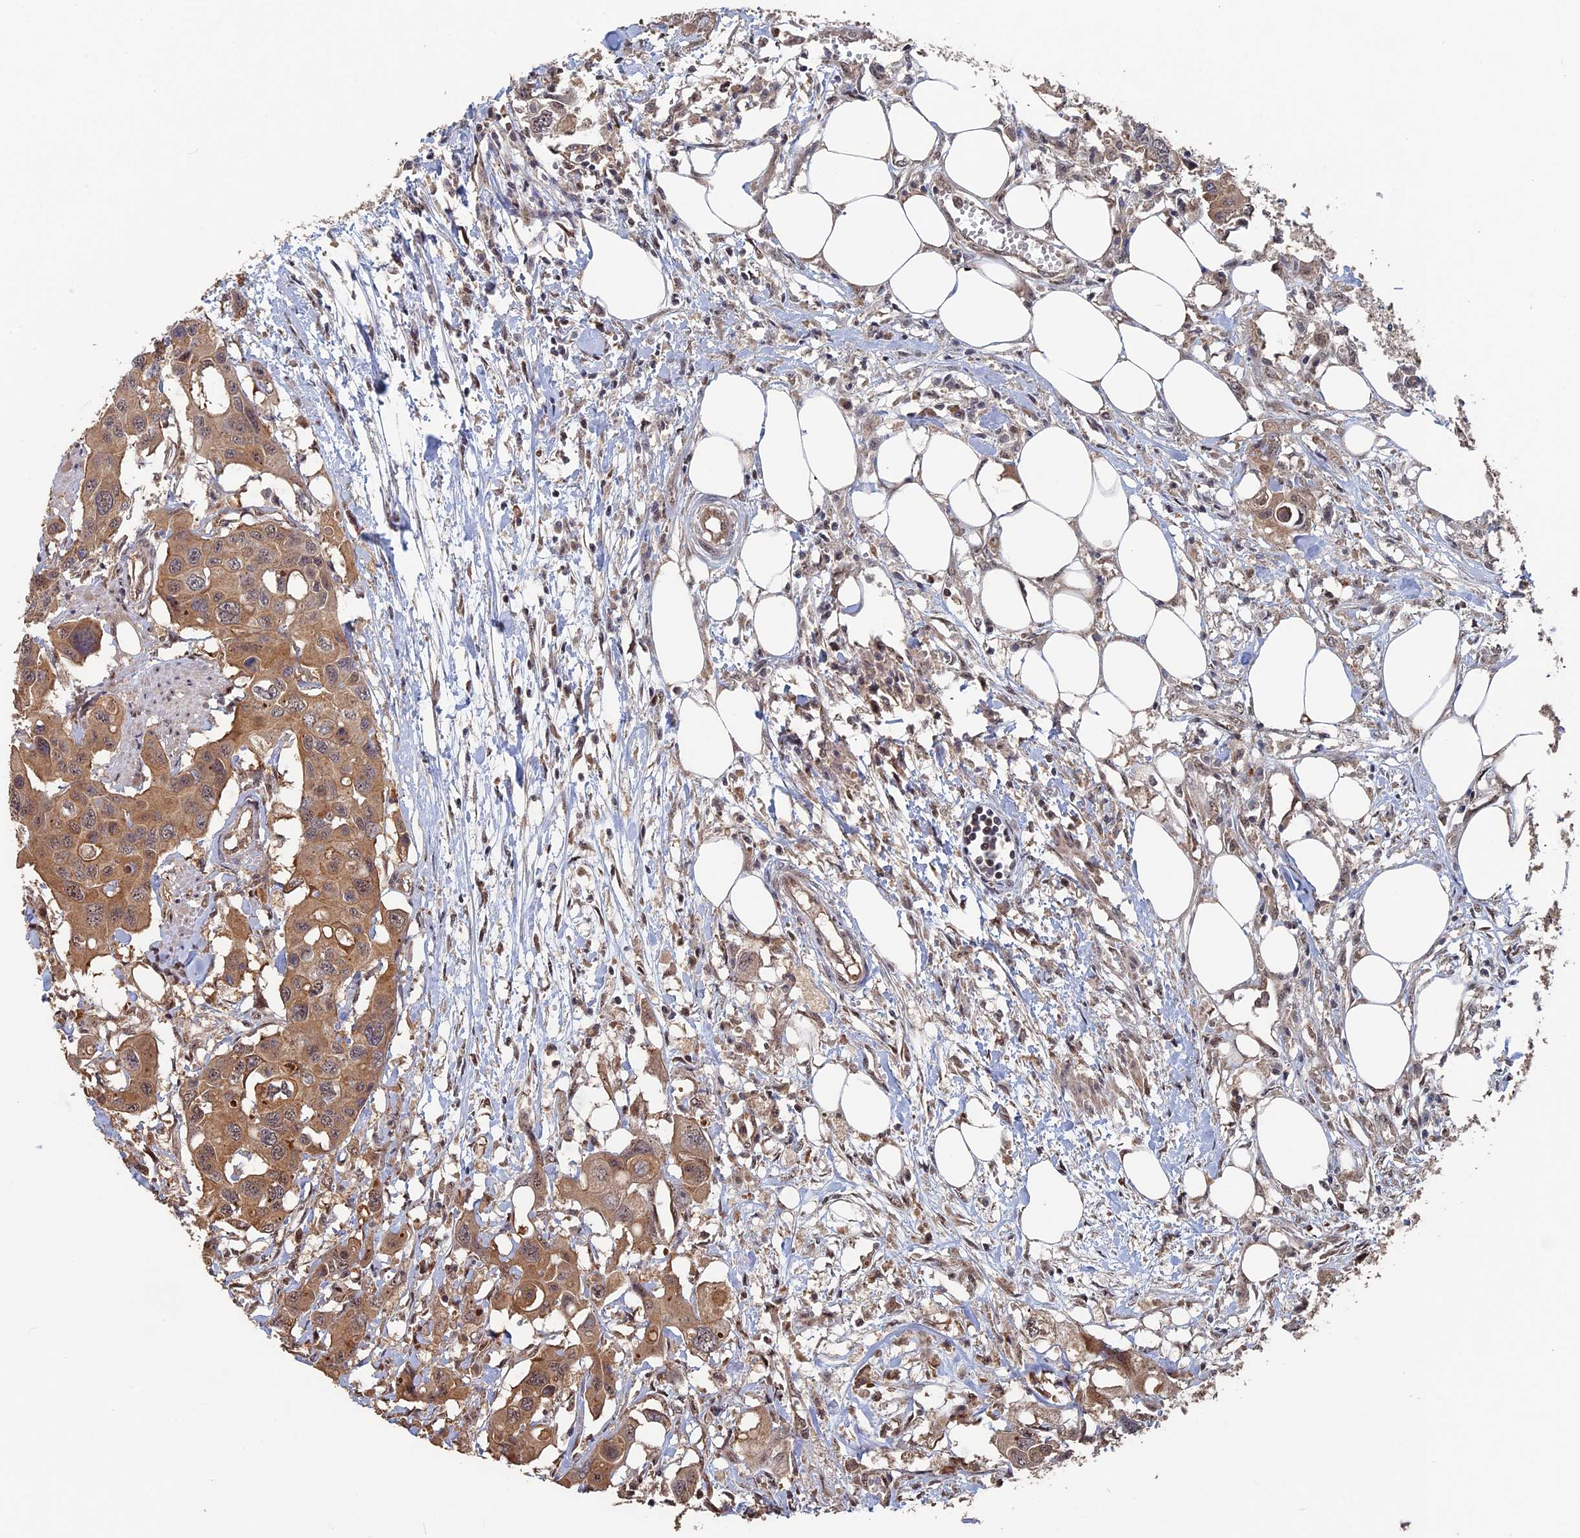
{"staining": {"intensity": "moderate", "quantity": ">75%", "location": "cytoplasmic/membranous,nuclear"}, "tissue": "colorectal cancer", "cell_type": "Tumor cells", "image_type": "cancer", "snomed": [{"axis": "morphology", "description": "Adenocarcinoma, NOS"}, {"axis": "topography", "description": "Colon"}], "caption": "About >75% of tumor cells in human adenocarcinoma (colorectal) demonstrate moderate cytoplasmic/membranous and nuclear protein positivity as visualized by brown immunohistochemical staining.", "gene": "KIAA1328", "patient": {"sex": "male", "age": 77}}